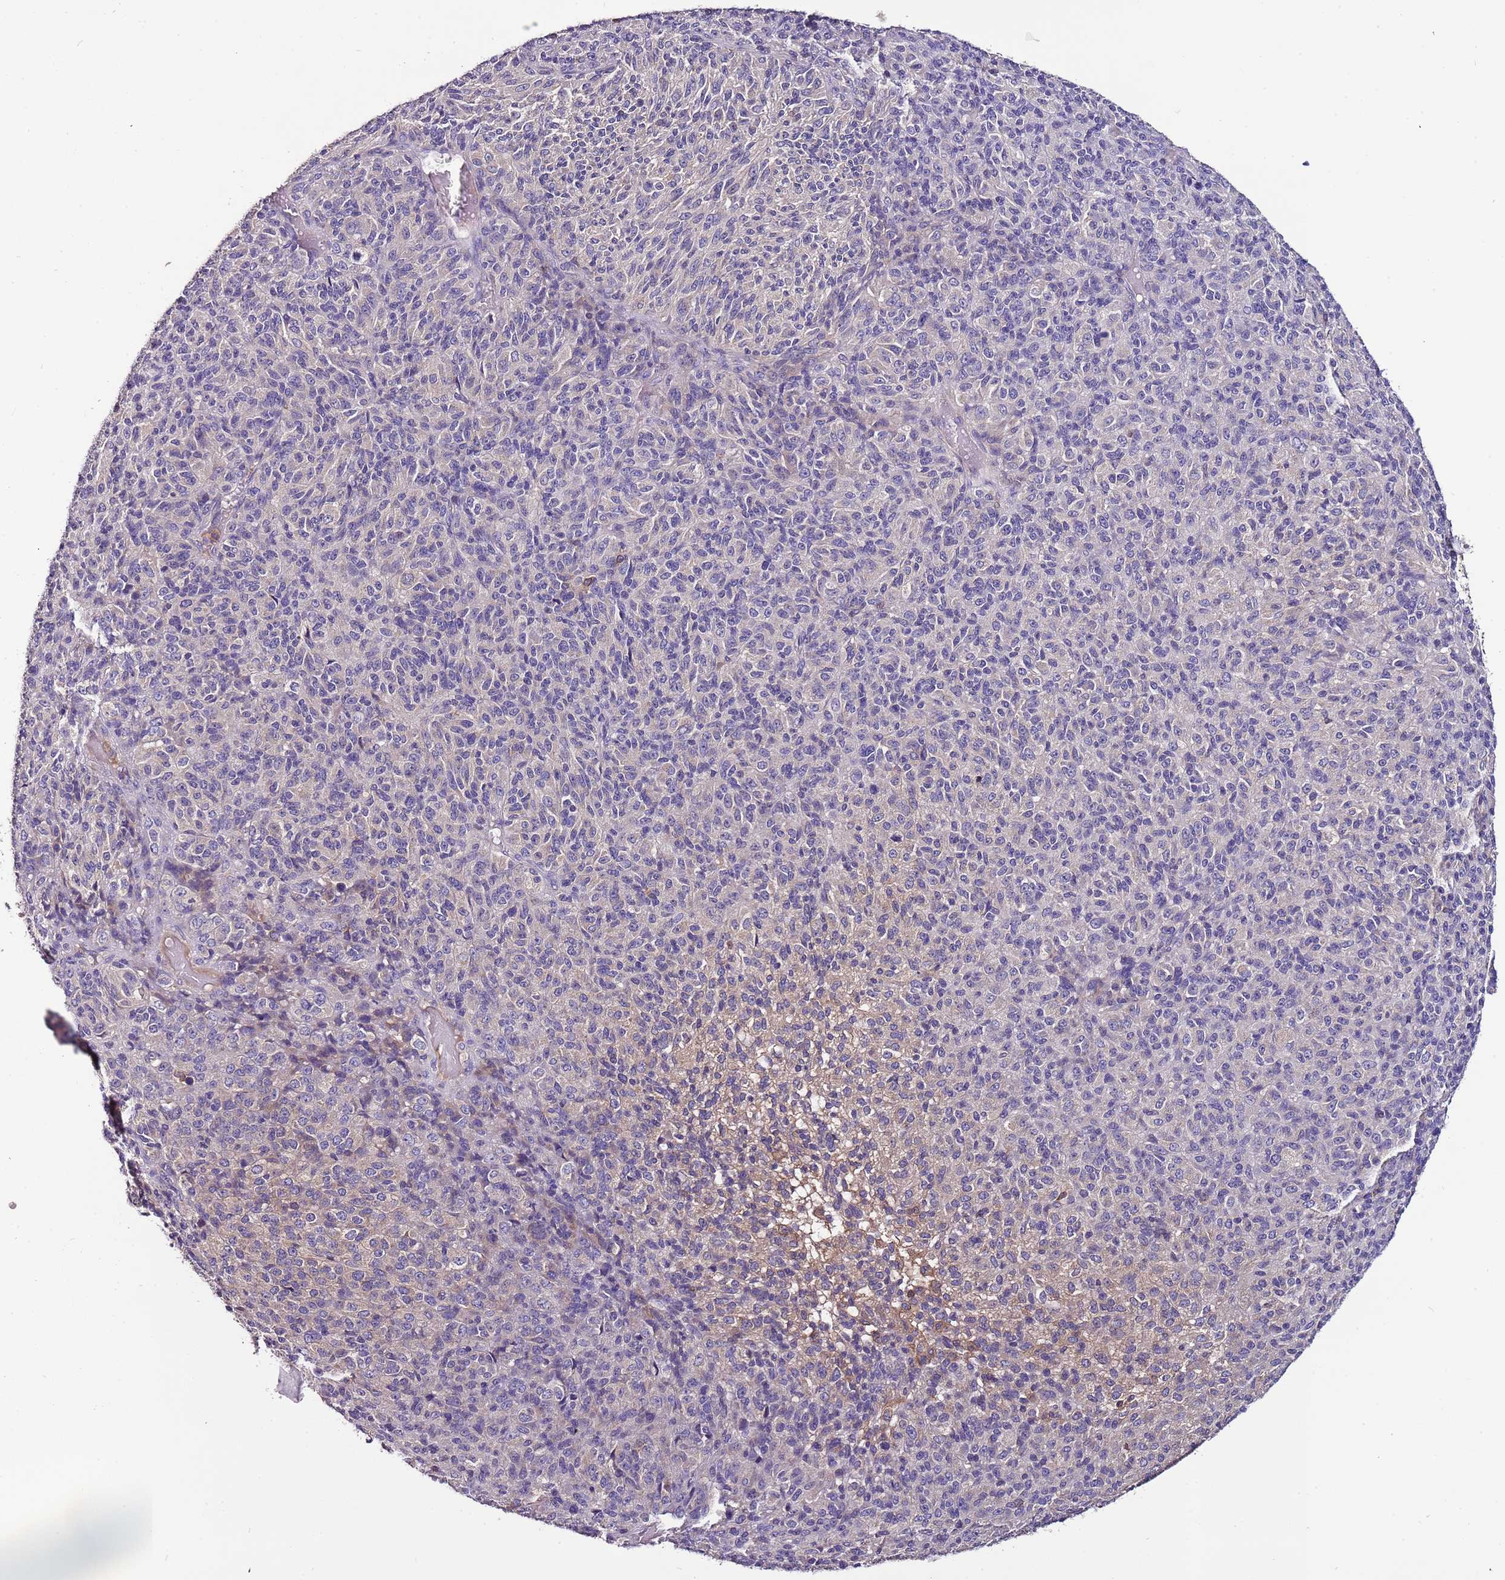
{"staining": {"intensity": "negative", "quantity": "none", "location": "none"}, "tissue": "melanoma", "cell_type": "Tumor cells", "image_type": "cancer", "snomed": [{"axis": "morphology", "description": "Malignant melanoma, Metastatic site"}, {"axis": "topography", "description": "Brain"}], "caption": "IHC micrograph of neoplastic tissue: malignant melanoma (metastatic site) stained with DAB (3,3'-diaminobenzidine) demonstrates no significant protein expression in tumor cells.", "gene": "IGIP", "patient": {"sex": "female", "age": 56}}